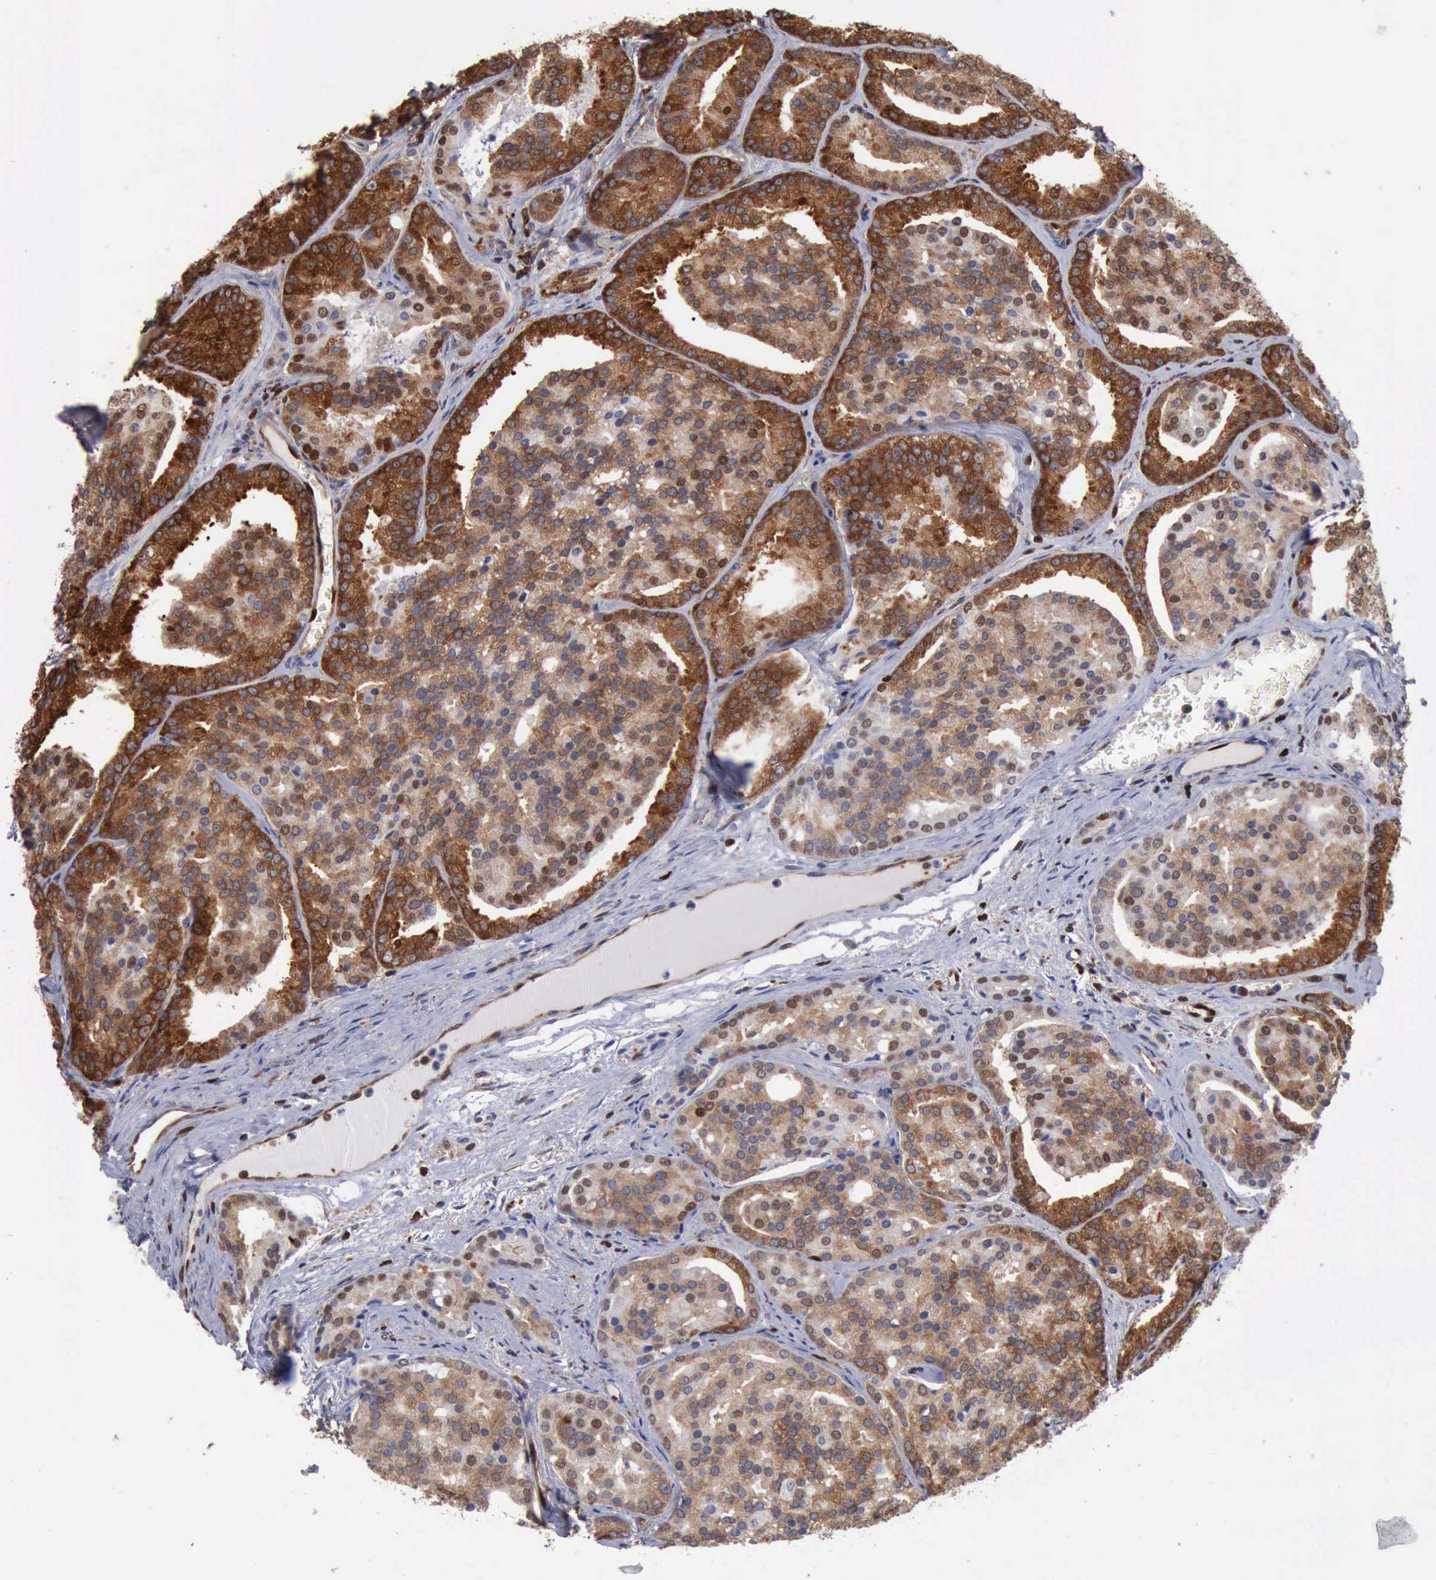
{"staining": {"intensity": "strong", "quantity": ">75%", "location": "cytoplasmic/membranous,nuclear"}, "tissue": "prostate cancer", "cell_type": "Tumor cells", "image_type": "cancer", "snomed": [{"axis": "morphology", "description": "Adenocarcinoma, High grade"}, {"axis": "topography", "description": "Prostate"}], "caption": "A high amount of strong cytoplasmic/membranous and nuclear expression is appreciated in approximately >75% of tumor cells in prostate high-grade adenocarcinoma tissue.", "gene": "PDCD4", "patient": {"sex": "male", "age": 64}}